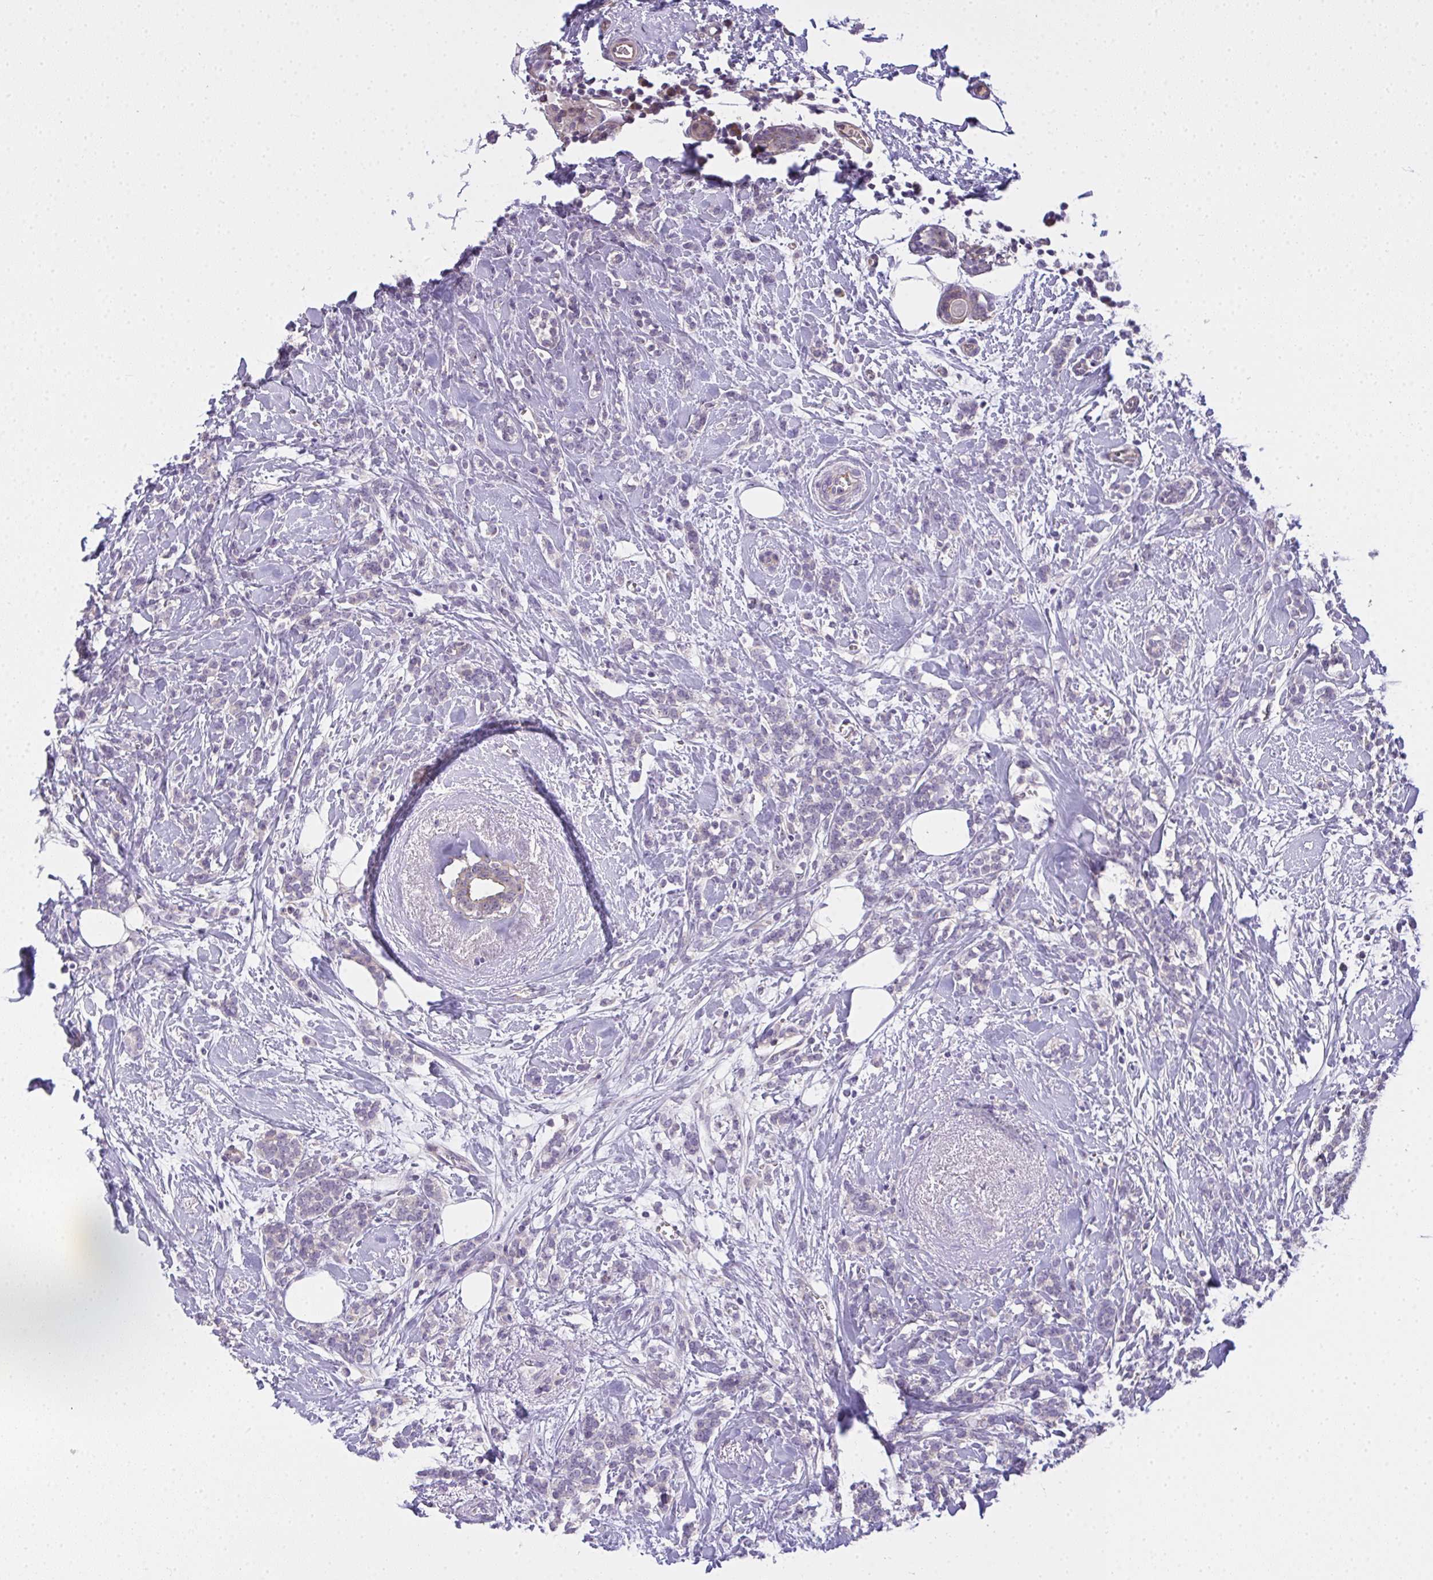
{"staining": {"intensity": "negative", "quantity": "none", "location": "none"}, "tissue": "breast cancer", "cell_type": "Tumor cells", "image_type": "cancer", "snomed": [{"axis": "morphology", "description": "Lobular carcinoma"}, {"axis": "topography", "description": "Breast"}], "caption": "This is an immunohistochemistry image of human breast cancer (lobular carcinoma). There is no expression in tumor cells.", "gene": "NT5C1A", "patient": {"sex": "female", "age": 59}}